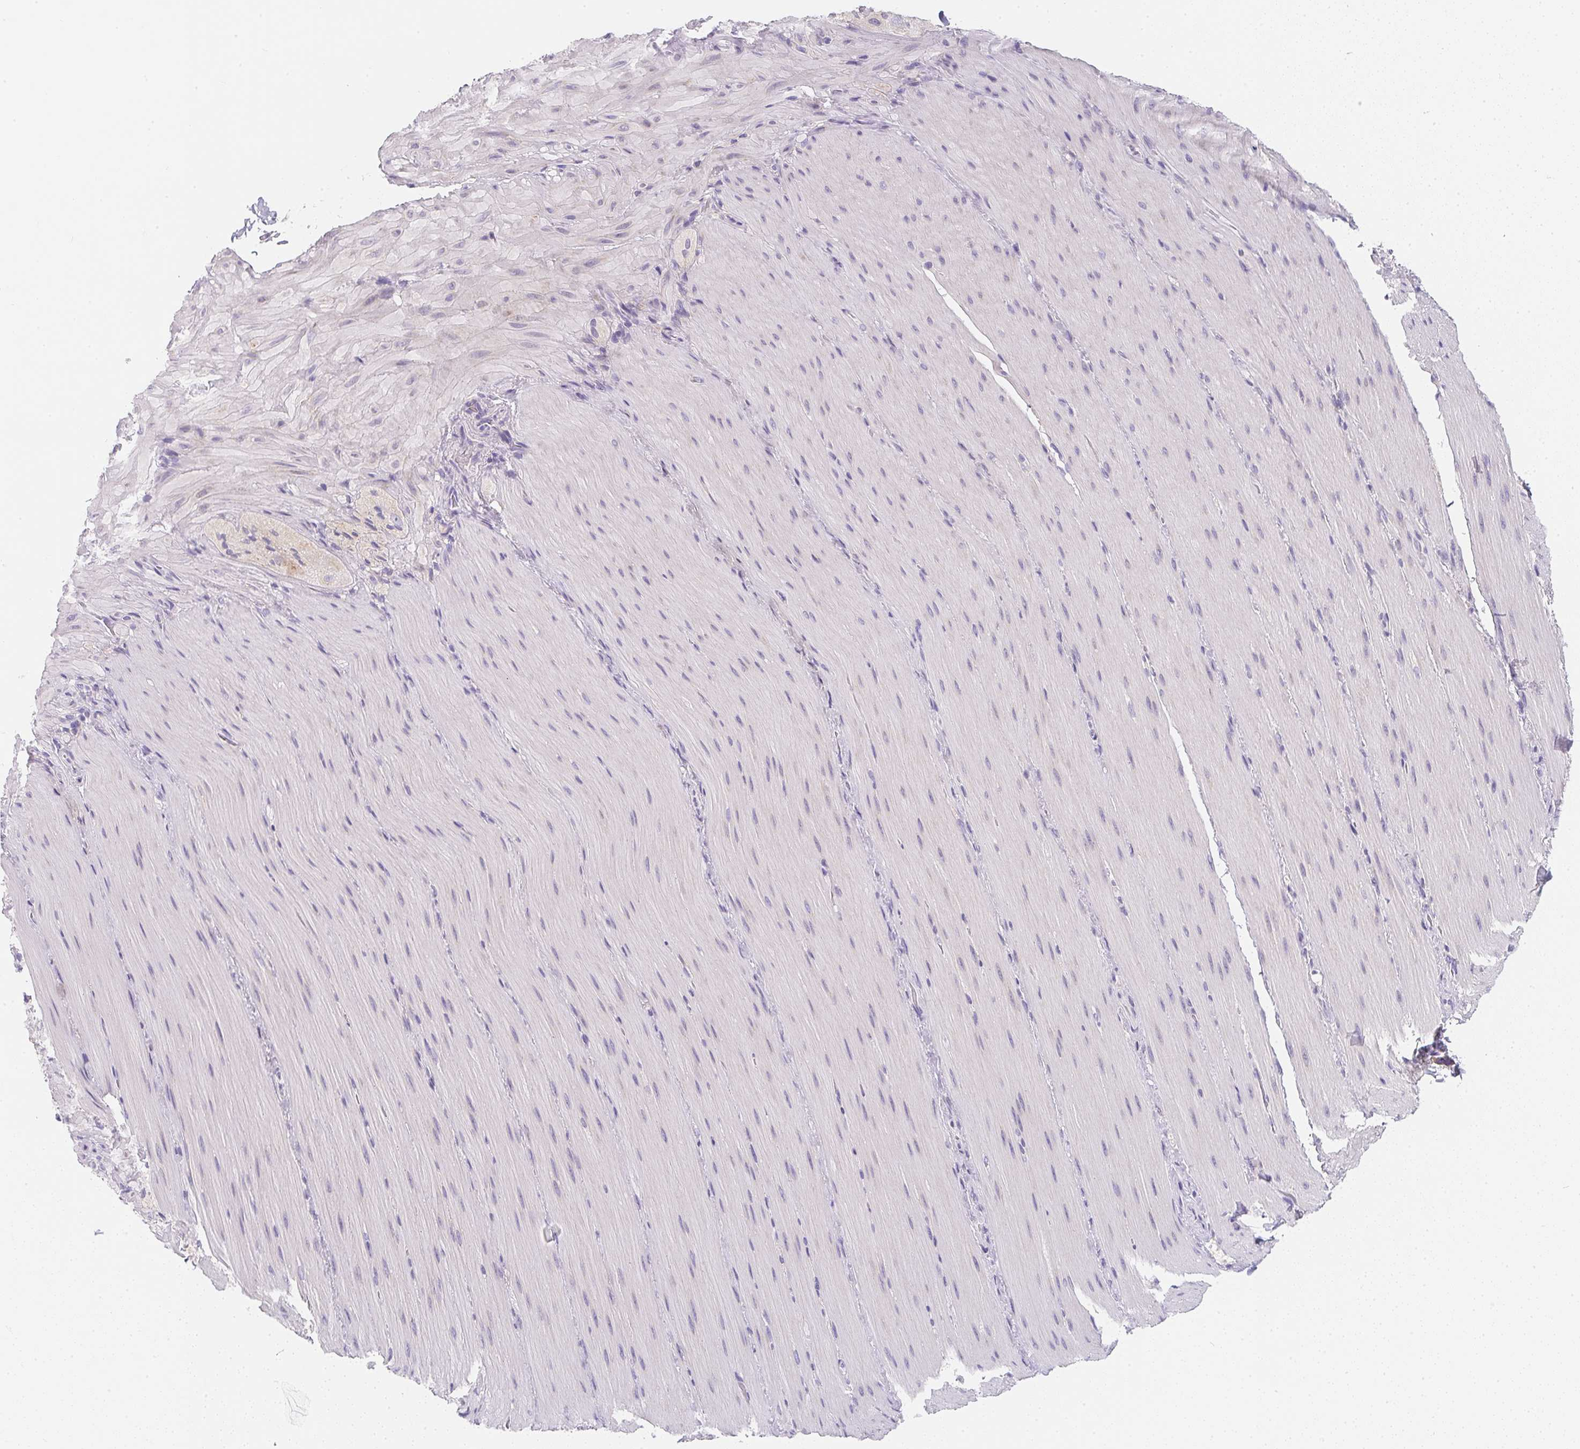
{"staining": {"intensity": "negative", "quantity": "none", "location": "none"}, "tissue": "smooth muscle", "cell_type": "Smooth muscle cells", "image_type": "normal", "snomed": [{"axis": "morphology", "description": "Normal tissue, NOS"}, {"axis": "topography", "description": "Smooth muscle"}, {"axis": "topography", "description": "Colon"}], "caption": "Immunohistochemistry (IHC) of unremarkable smooth muscle displays no positivity in smooth muscle cells.", "gene": "MAP1A", "patient": {"sex": "male", "age": 73}}